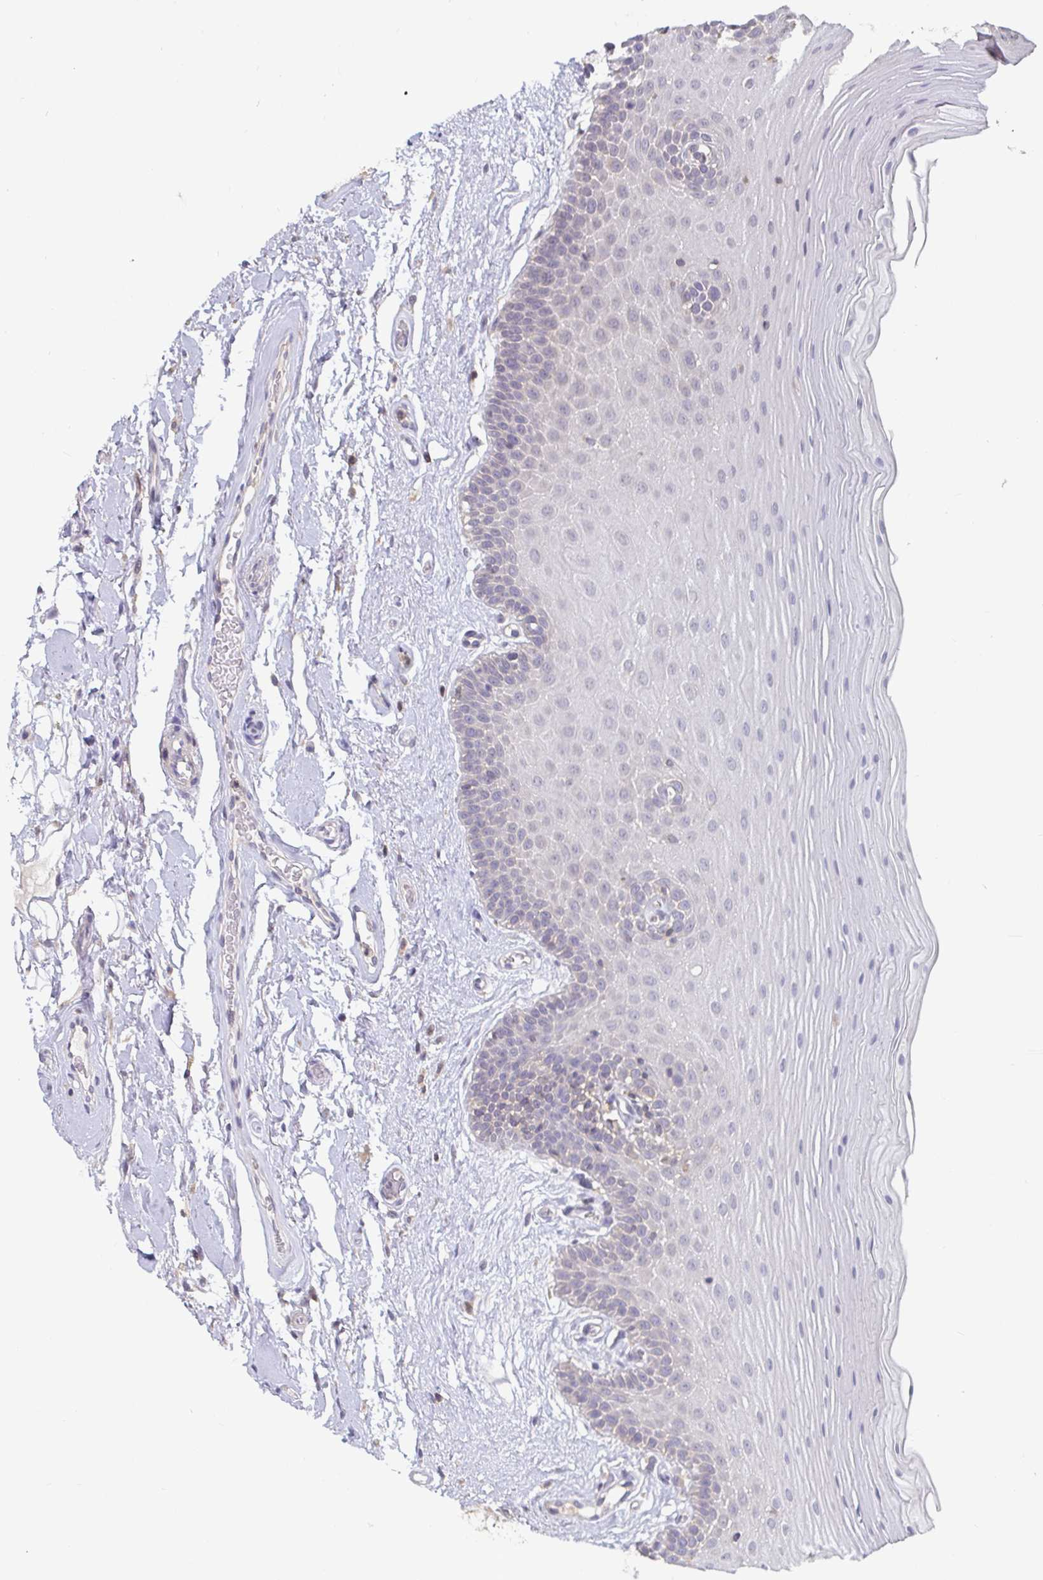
{"staining": {"intensity": "negative", "quantity": "none", "location": "none"}, "tissue": "oral mucosa", "cell_type": "Squamous epithelial cells", "image_type": "normal", "snomed": [{"axis": "morphology", "description": "Normal tissue, NOS"}, {"axis": "morphology", "description": "Squamous cell carcinoma, NOS"}, {"axis": "topography", "description": "Oral tissue"}, {"axis": "topography", "description": "Tounge, NOS"}, {"axis": "topography", "description": "Head-Neck"}], "caption": "High power microscopy image of an IHC histopathology image of benign oral mucosa, revealing no significant staining in squamous epithelial cells.", "gene": "CDH18", "patient": {"sex": "male", "age": 62}}